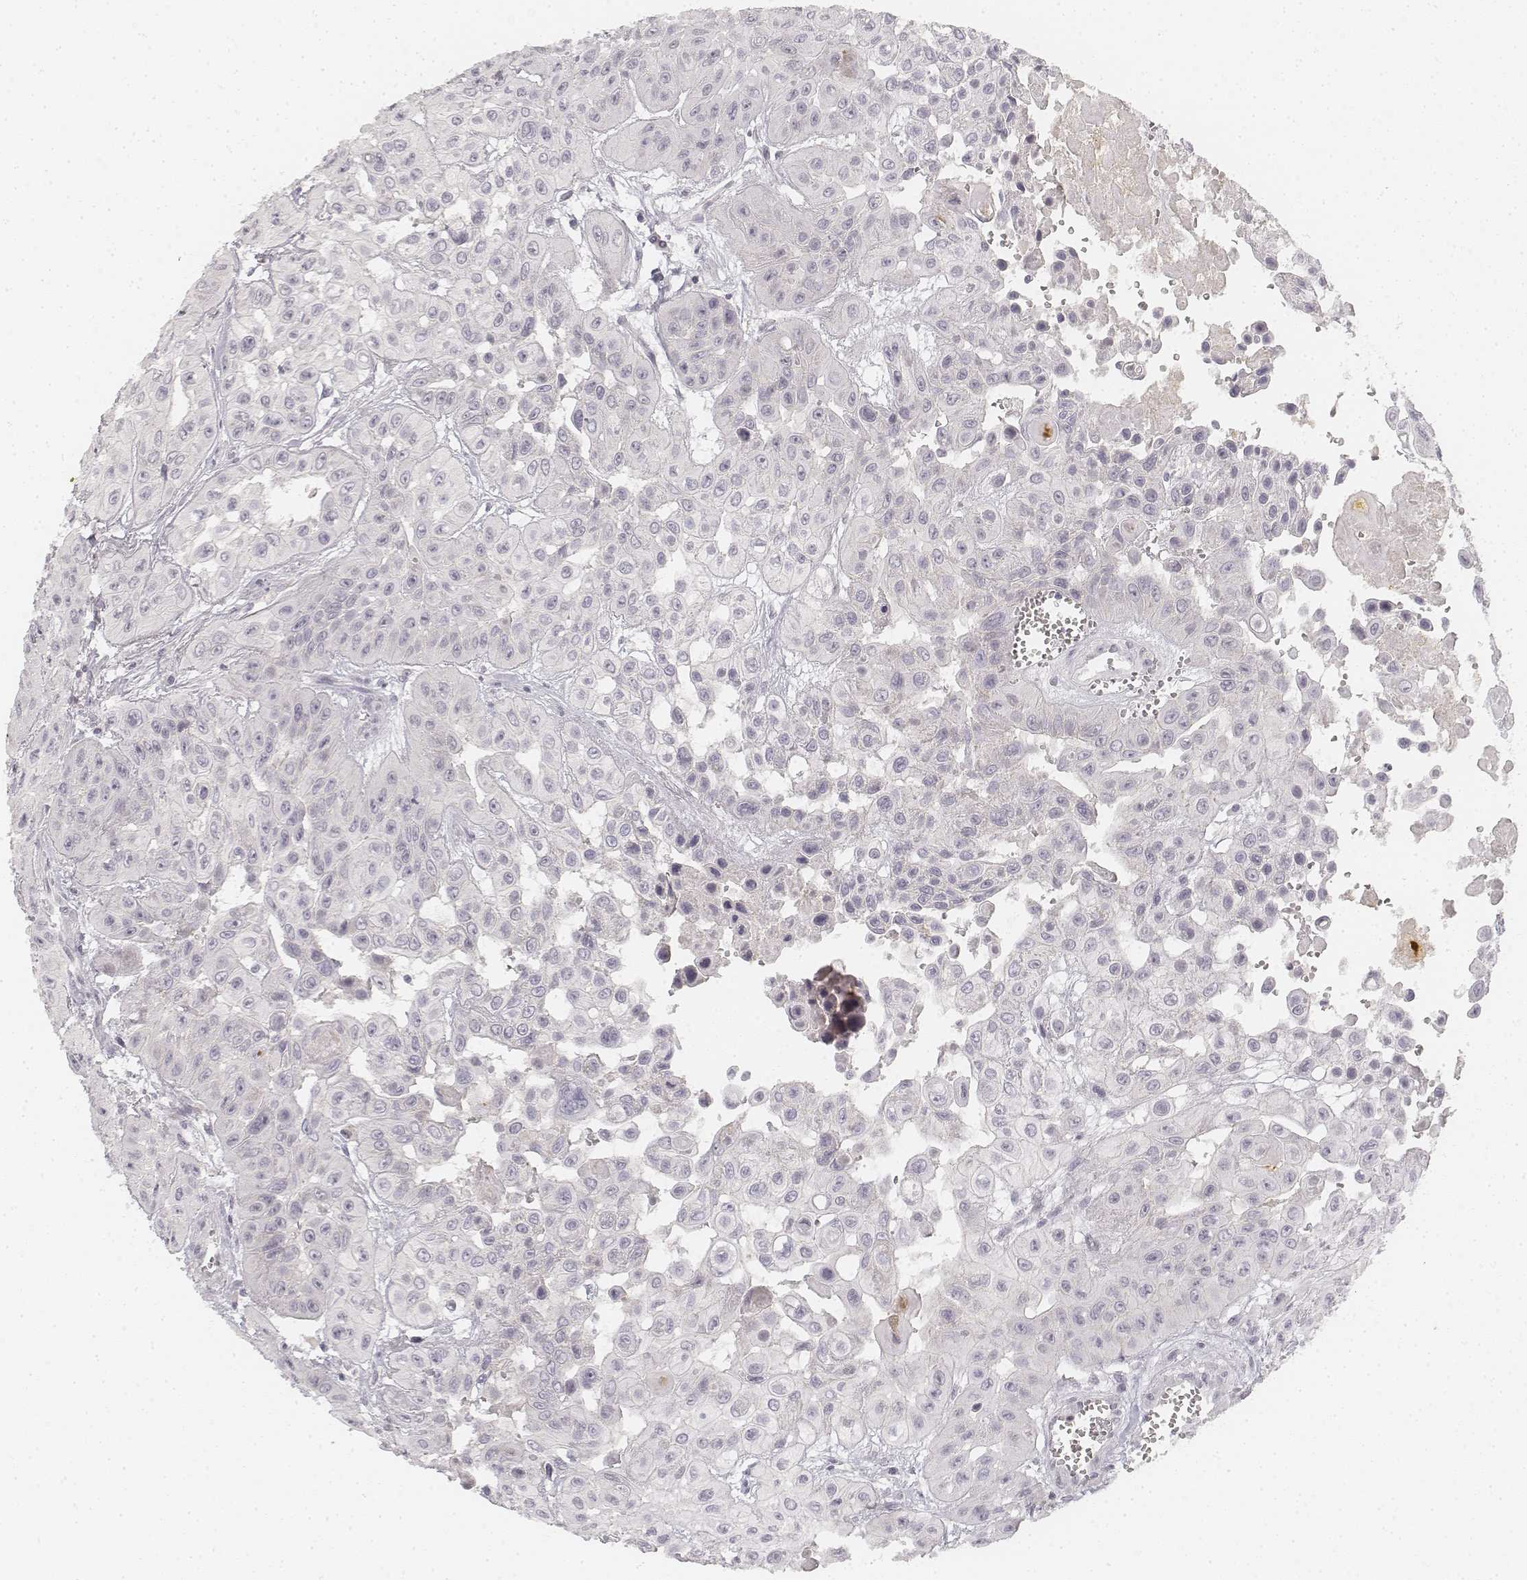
{"staining": {"intensity": "negative", "quantity": "none", "location": "none"}, "tissue": "head and neck cancer", "cell_type": "Tumor cells", "image_type": "cancer", "snomed": [{"axis": "morphology", "description": "Adenocarcinoma, NOS"}, {"axis": "topography", "description": "Head-Neck"}], "caption": "There is no significant staining in tumor cells of head and neck cancer.", "gene": "DSG4", "patient": {"sex": "male", "age": 73}}